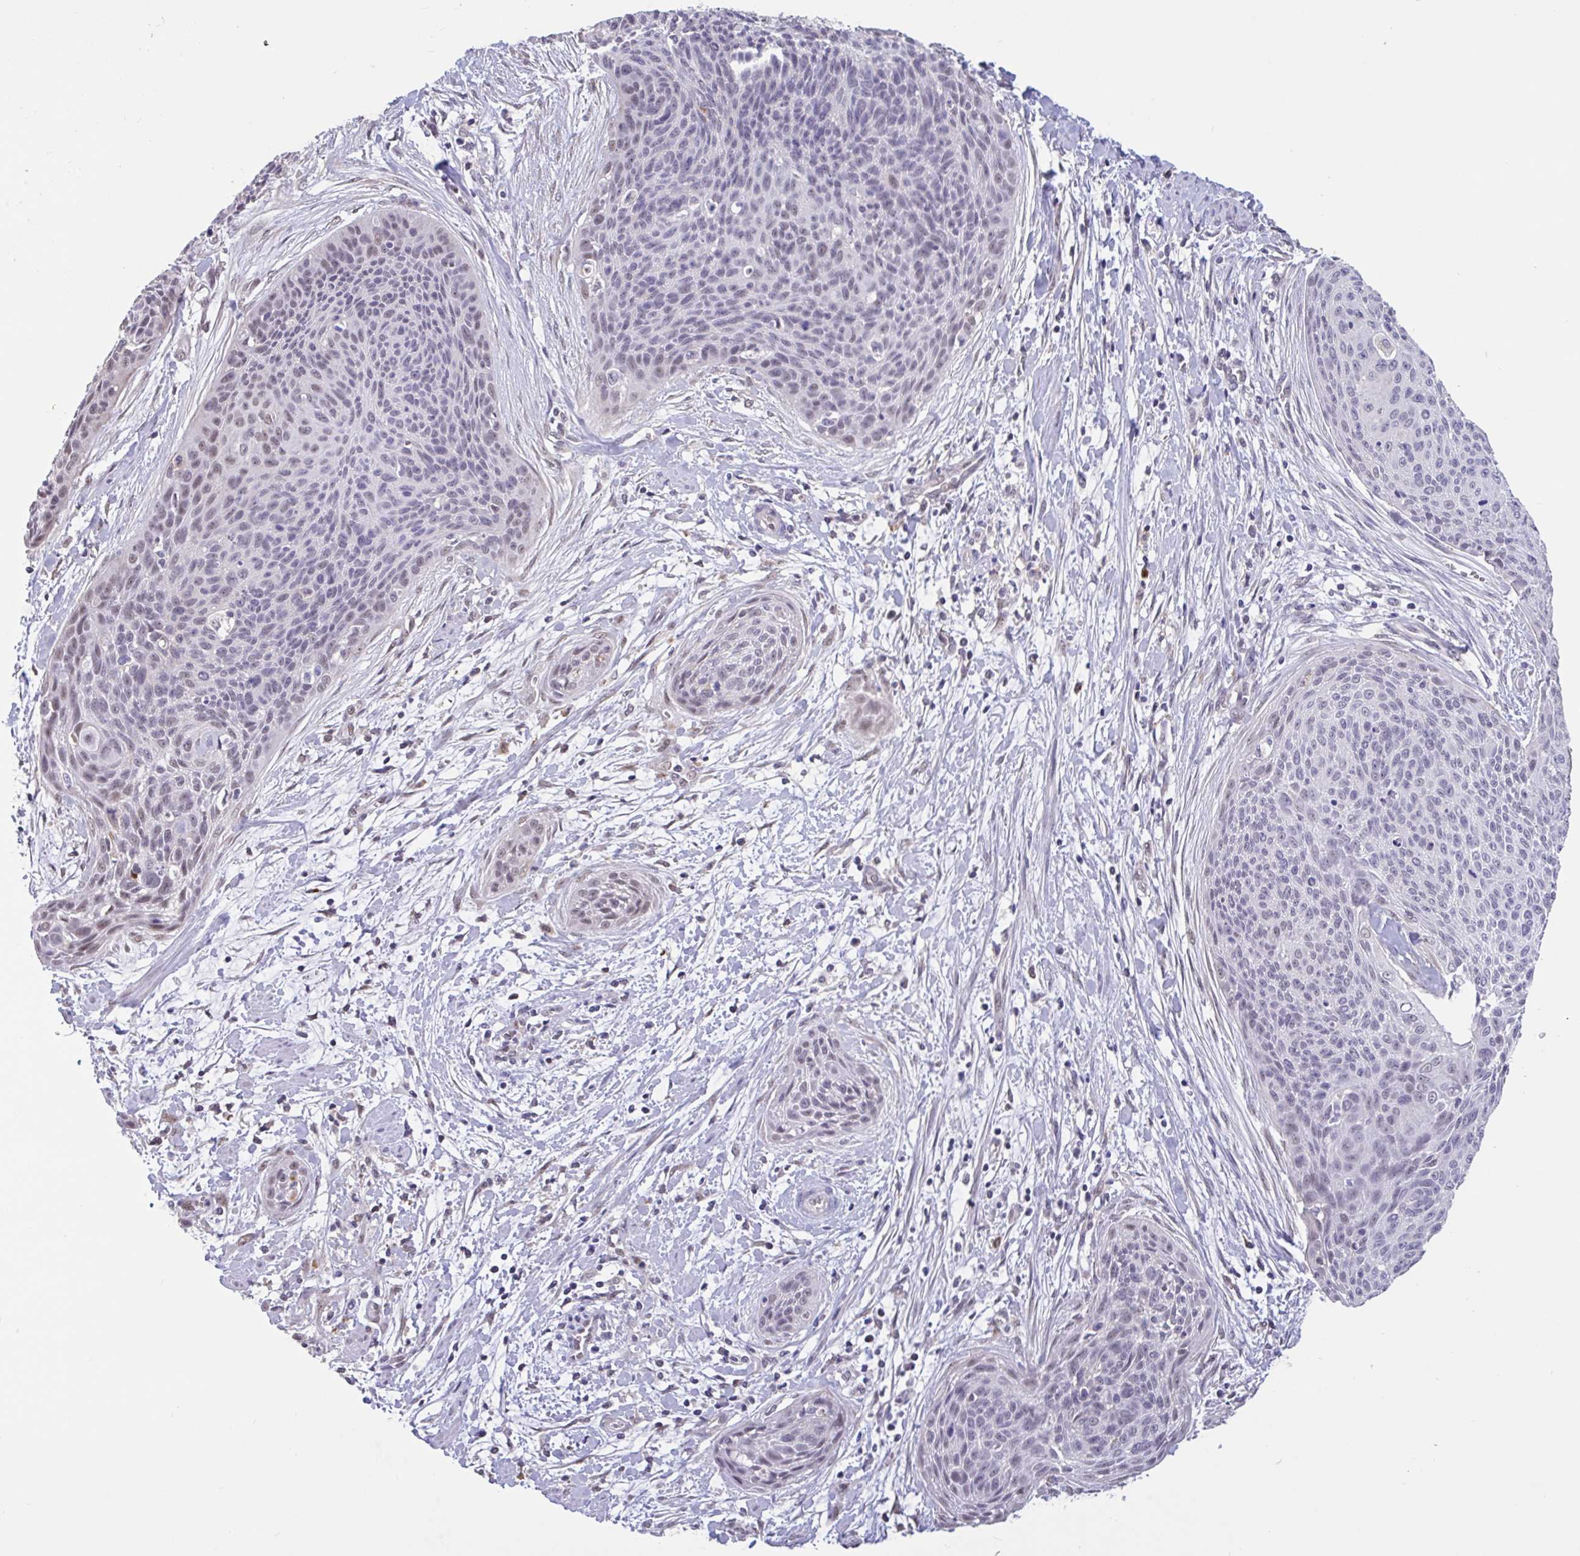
{"staining": {"intensity": "weak", "quantity": "<25%", "location": "nuclear"}, "tissue": "cervical cancer", "cell_type": "Tumor cells", "image_type": "cancer", "snomed": [{"axis": "morphology", "description": "Squamous cell carcinoma, NOS"}, {"axis": "topography", "description": "Cervix"}], "caption": "Image shows no protein positivity in tumor cells of cervical cancer tissue.", "gene": "DDX39A", "patient": {"sex": "female", "age": 55}}